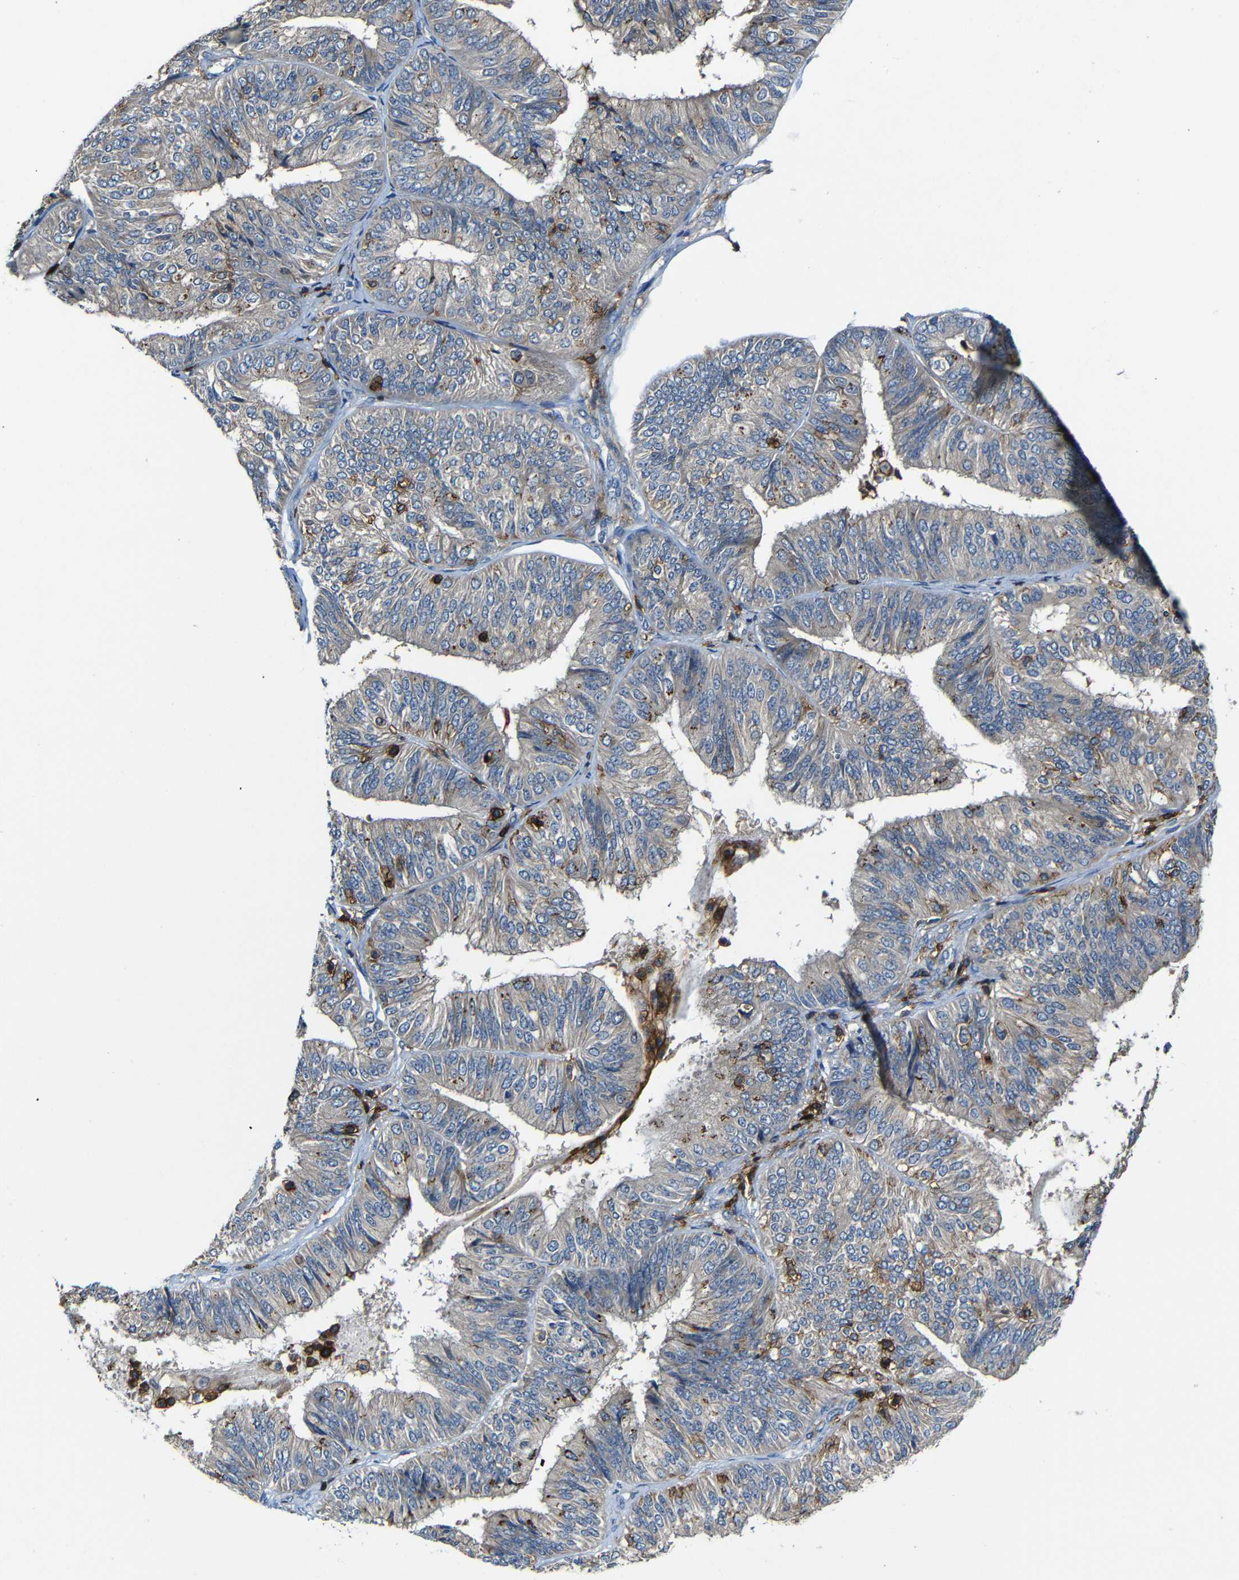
{"staining": {"intensity": "weak", "quantity": "25%-75%", "location": "cytoplasmic/membranous"}, "tissue": "endometrial cancer", "cell_type": "Tumor cells", "image_type": "cancer", "snomed": [{"axis": "morphology", "description": "Adenocarcinoma, NOS"}, {"axis": "topography", "description": "Endometrium"}], "caption": "The immunohistochemical stain labels weak cytoplasmic/membranous expression in tumor cells of endometrial cancer tissue.", "gene": "P2RY12", "patient": {"sex": "female", "age": 58}}